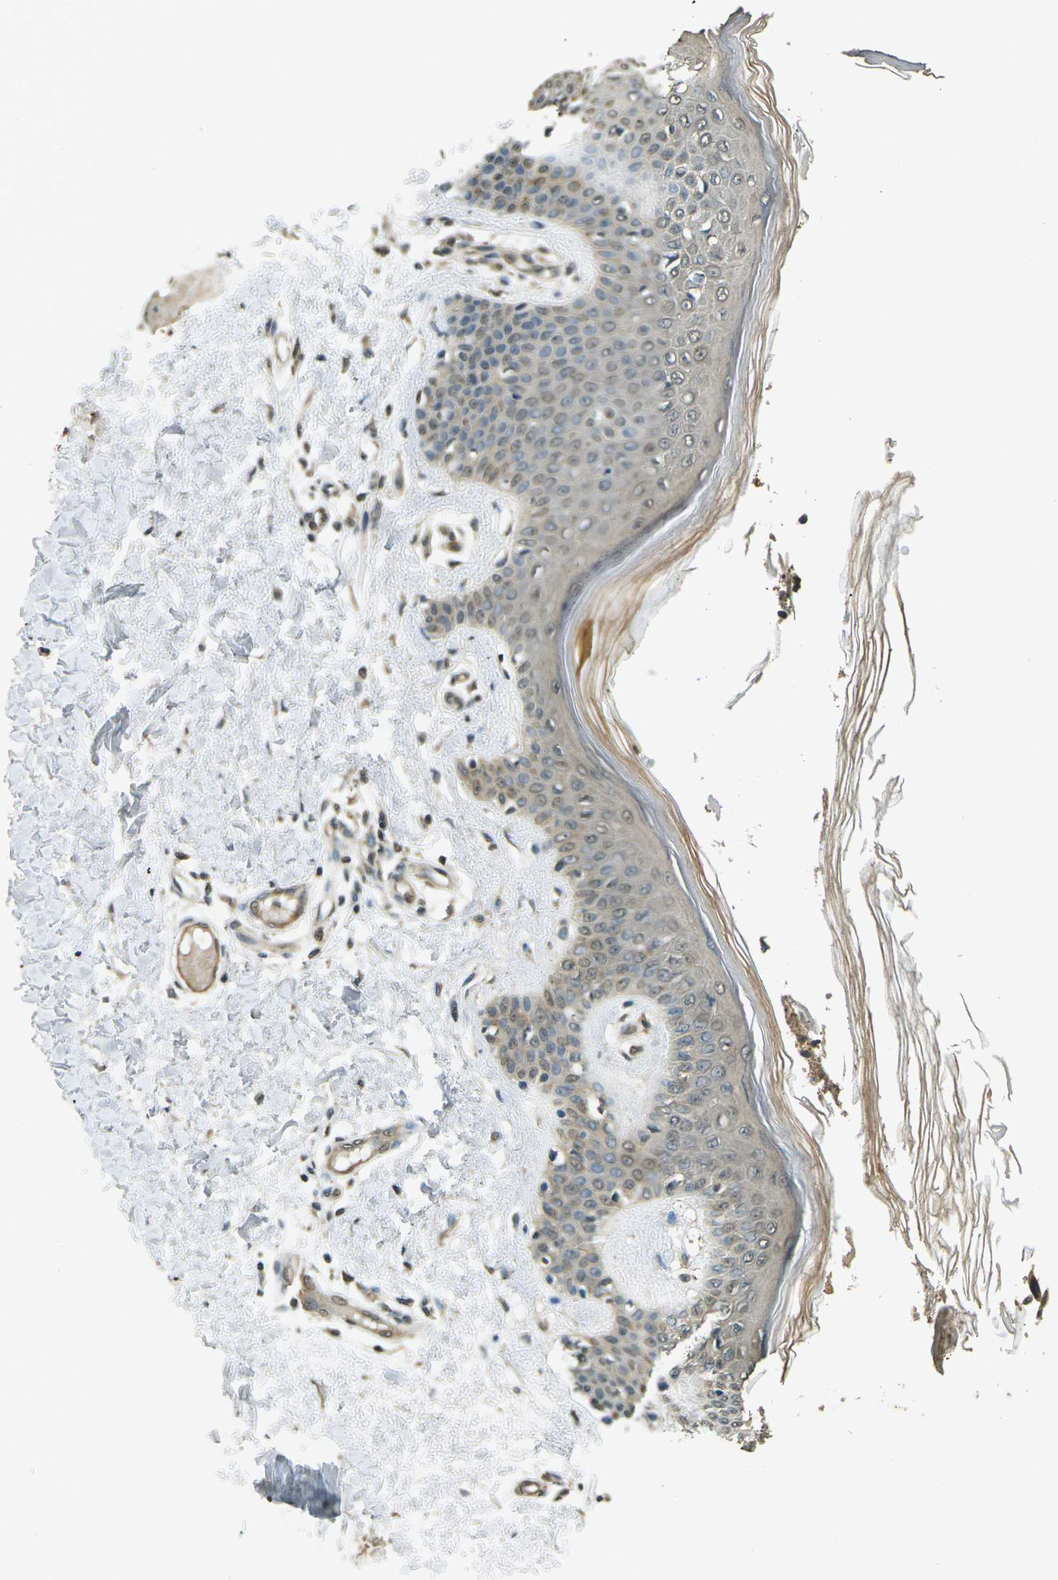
{"staining": {"intensity": "moderate", "quantity": ">75%", "location": "cytoplasmic/membranous"}, "tissue": "skin", "cell_type": "Fibroblasts", "image_type": "normal", "snomed": [{"axis": "morphology", "description": "Normal tissue, NOS"}, {"axis": "topography", "description": "Skin"}], "caption": "The image shows staining of benign skin, revealing moderate cytoplasmic/membranous protein expression (brown color) within fibroblasts. Nuclei are stained in blue.", "gene": "PDE2A", "patient": {"sex": "male", "age": 53}}